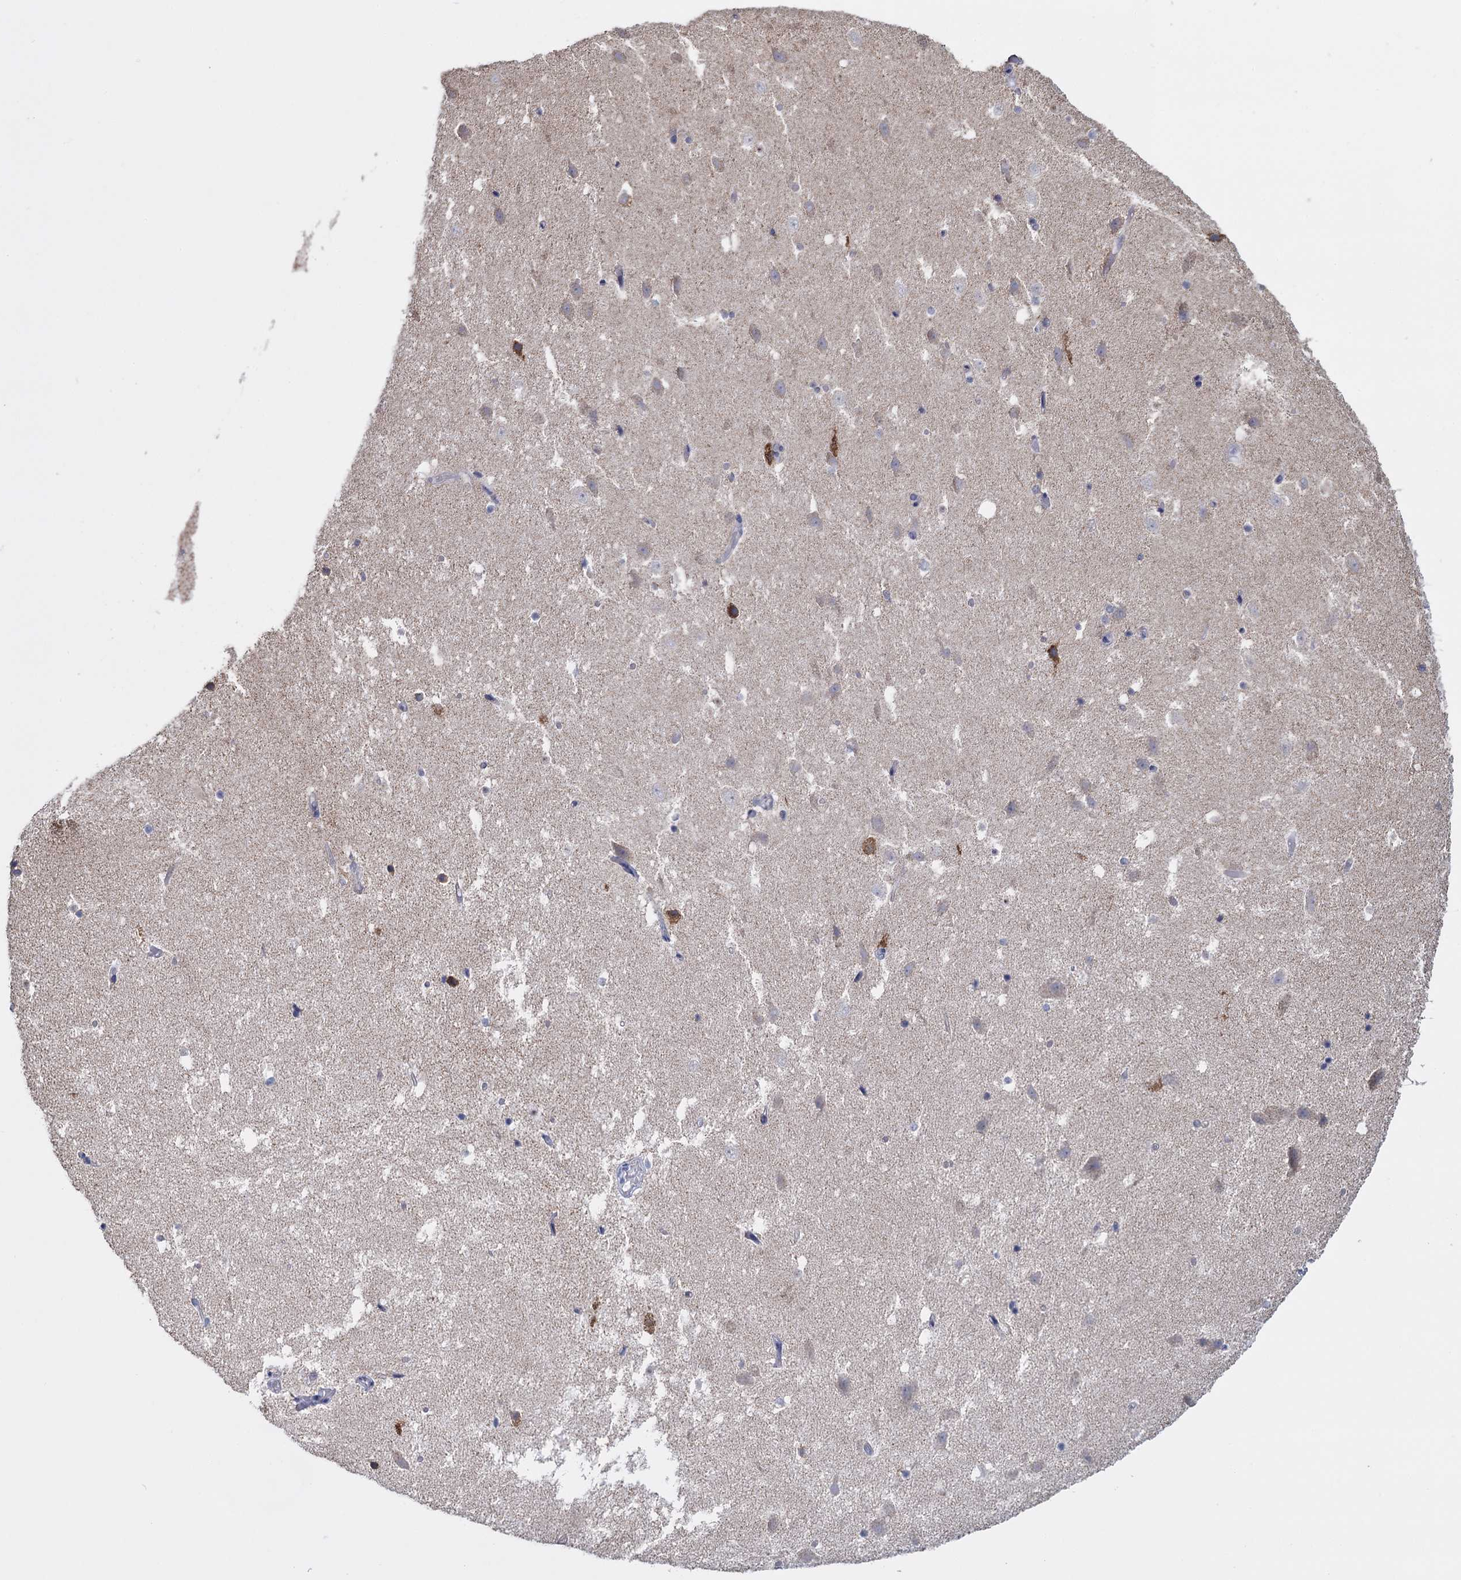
{"staining": {"intensity": "negative", "quantity": "none", "location": "none"}, "tissue": "hippocampus", "cell_type": "Glial cells", "image_type": "normal", "snomed": [{"axis": "morphology", "description": "Normal tissue, NOS"}, {"axis": "topography", "description": "Hippocampus"}], "caption": "The photomicrograph exhibits no staining of glial cells in normal hippocampus.", "gene": "GSTM2", "patient": {"sex": "female", "age": 52}}